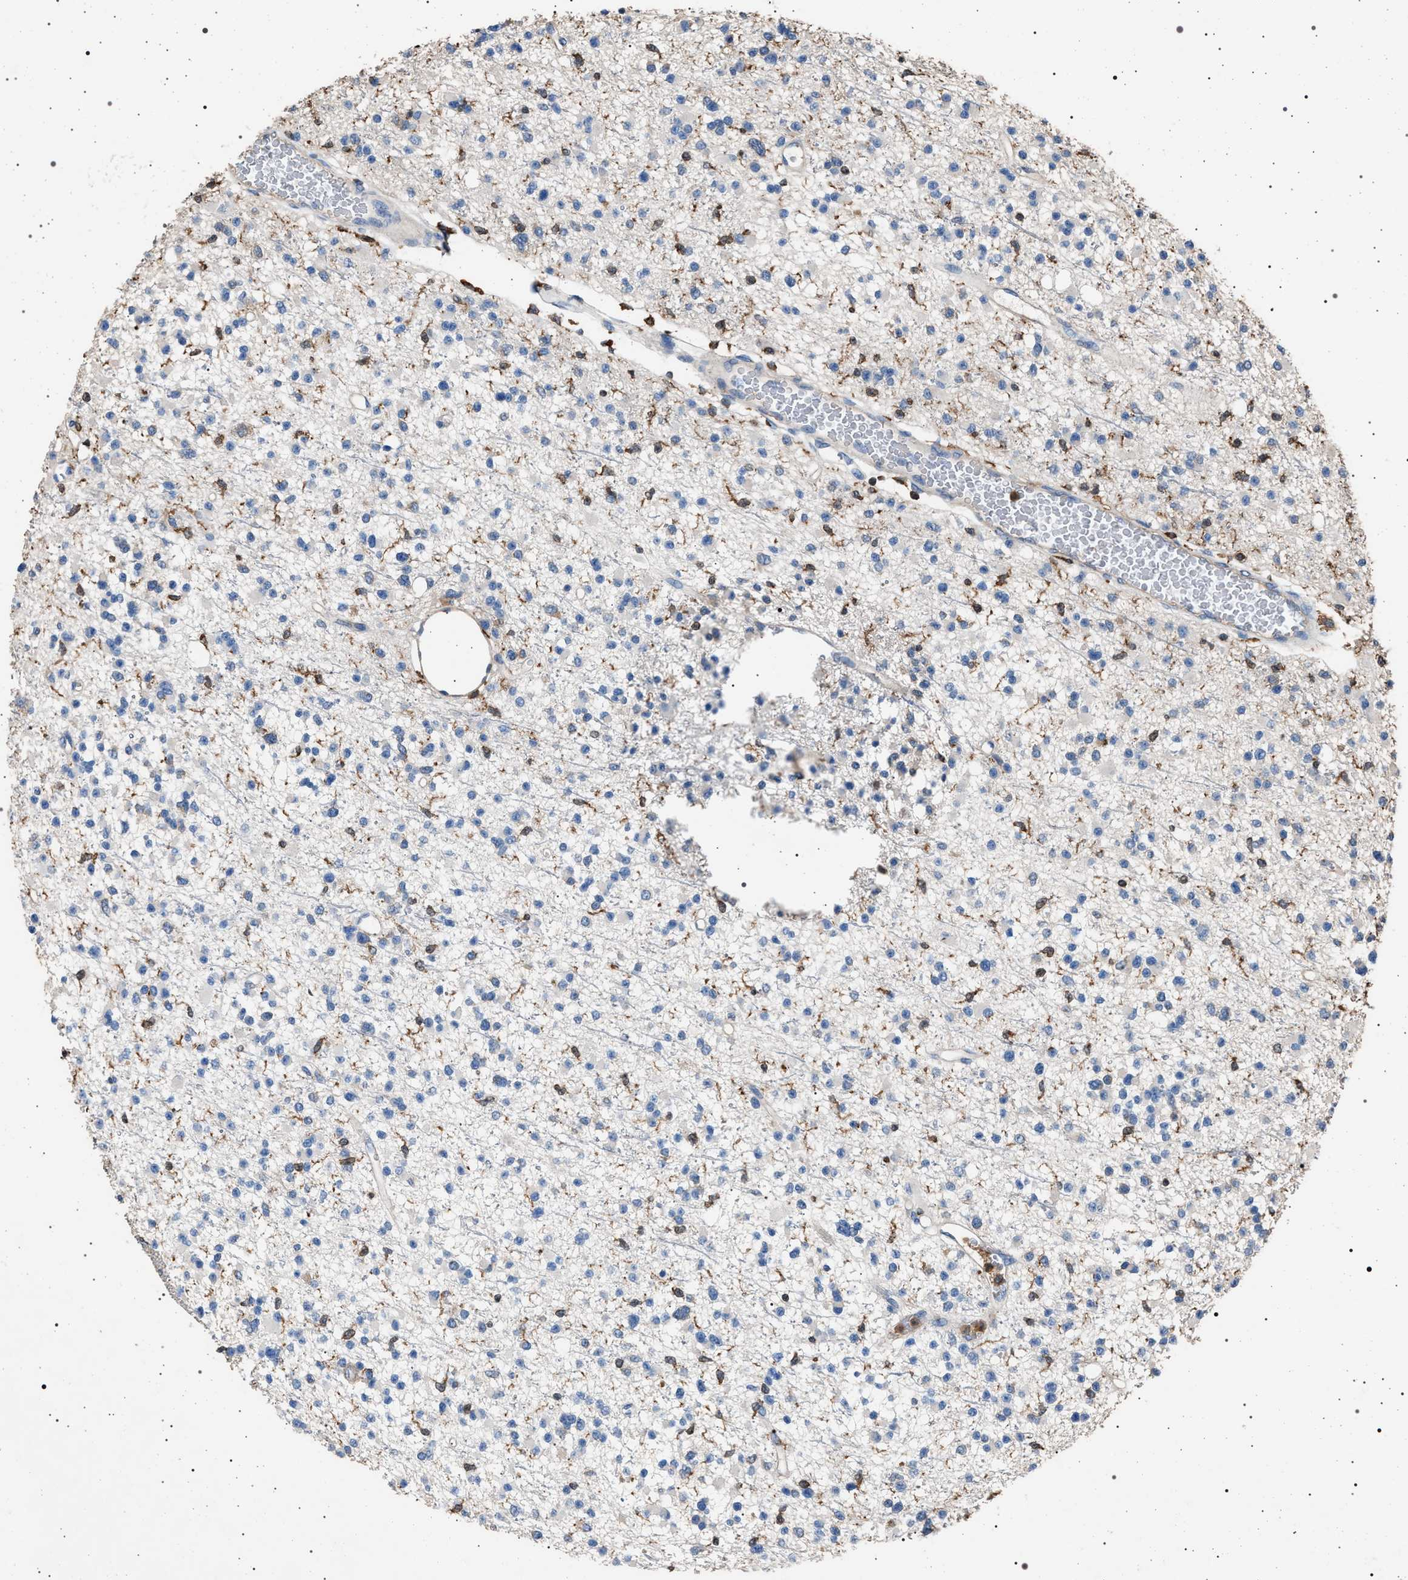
{"staining": {"intensity": "negative", "quantity": "none", "location": "none"}, "tissue": "glioma", "cell_type": "Tumor cells", "image_type": "cancer", "snomed": [{"axis": "morphology", "description": "Glioma, malignant, Low grade"}, {"axis": "topography", "description": "Brain"}], "caption": "There is no significant staining in tumor cells of malignant glioma (low-grade).", "gene": "SMAP2", "patient": {"sex": "female", "age": 22}}